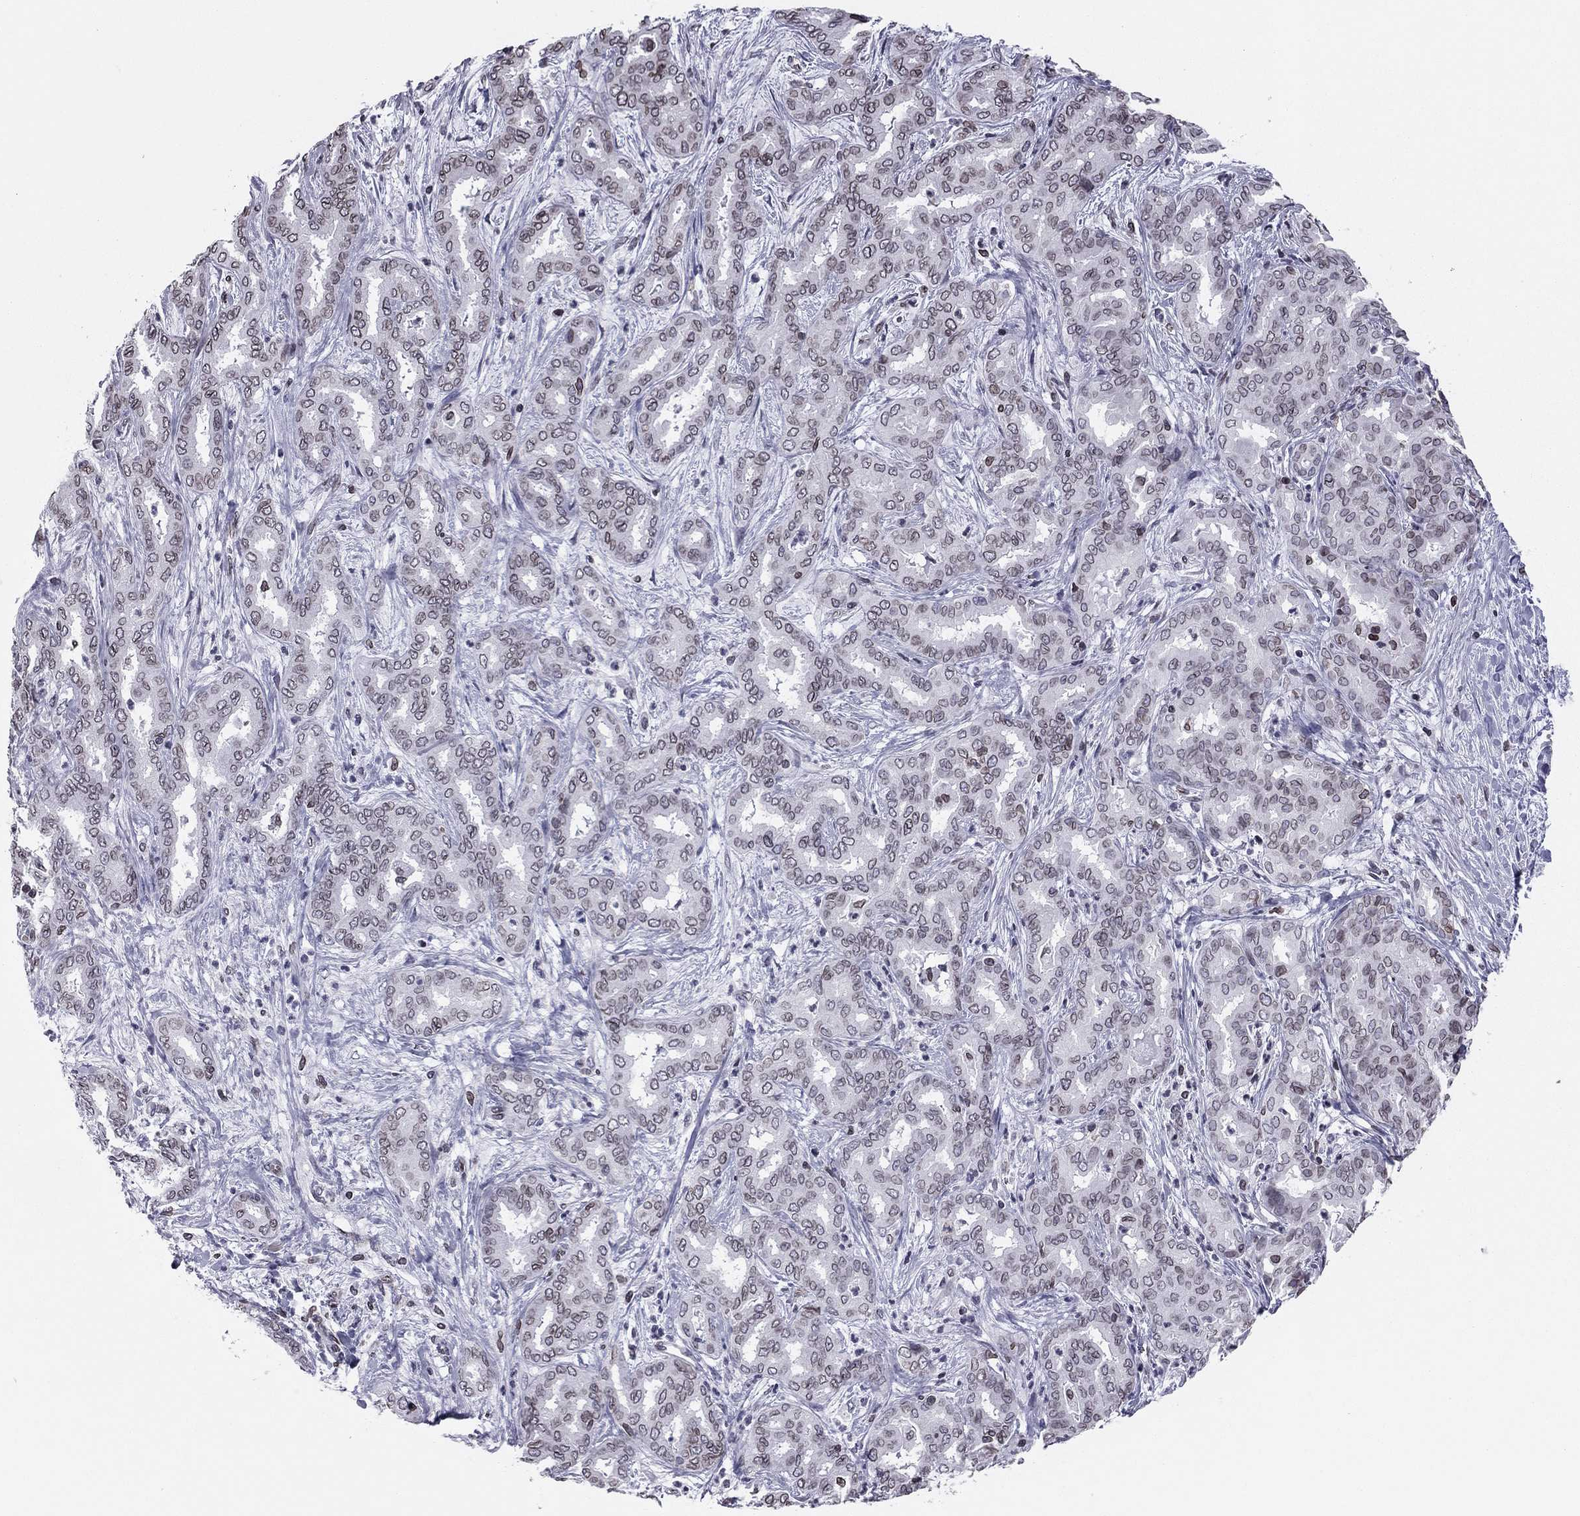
{"staining": {"intensity": "weak", "quantity": "25%-75%", "location": "cytoplasmic/membranous,nuclear"}, "tissue": "liver cancer", "cell_type": "Tumor cells", "image_type": "cancer", "snomed": [{"axis": "morphology", "description": "Cholangiocarcinoma"}, {"axis": "topography", "description": "Liver"}], "caption": "The micrograph demonstrates a brown stain indicating the presence of a protein in the cytoplasmic/membranous and nuclear of tumor cells in liver cholangiocarcinoma. (Brightfield microscopy of DAB IHC at high magnification).", "gene": "ESPL1", "patient": {"sex": "female", "age": 64}}